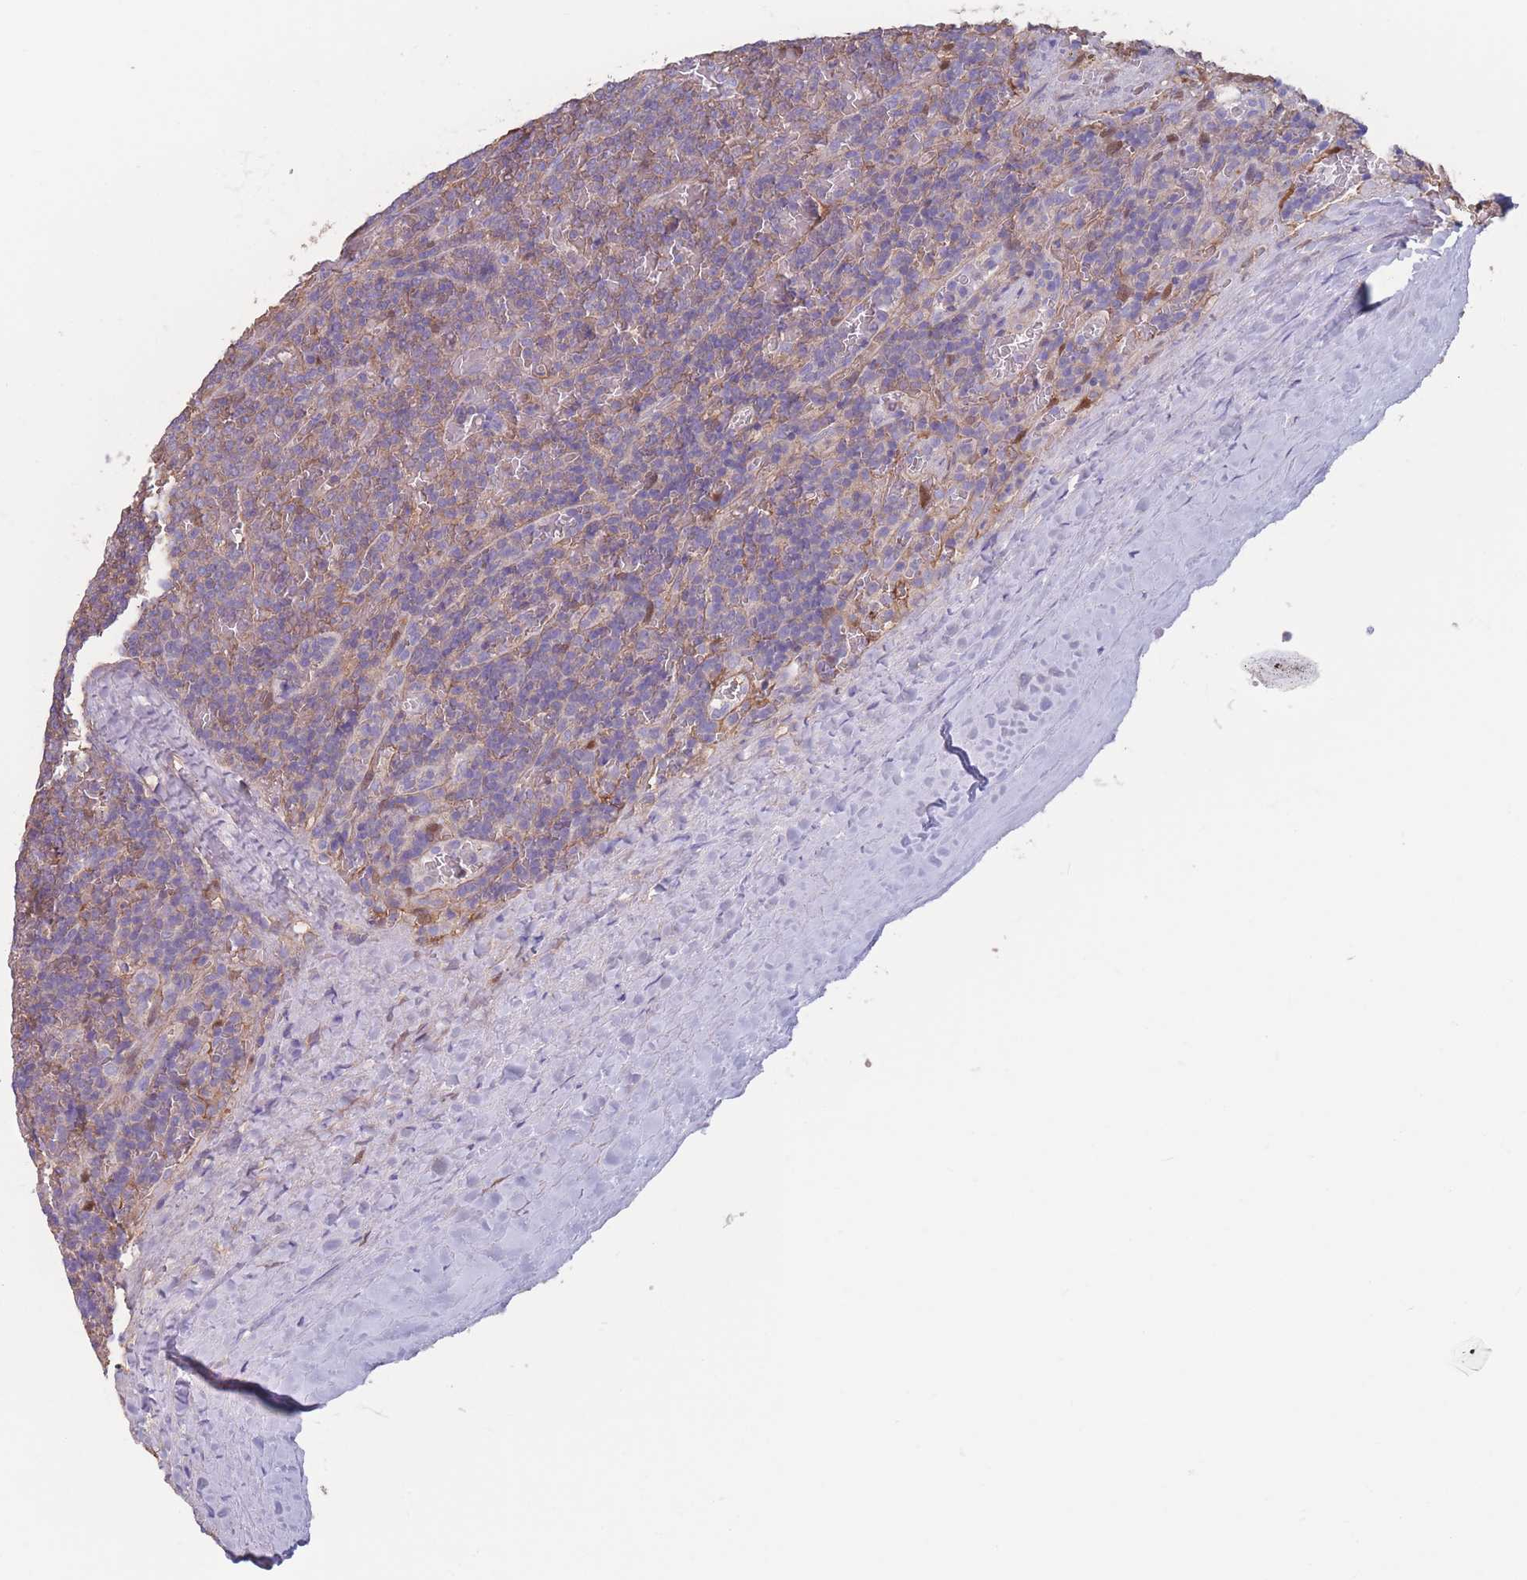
{"staining": {"intensity": "moderate", "quantity": "25%-75%", "location": "cytoplasmic/membranous"}, "tissue": "lymphoma", "cell_type": "Tumor cells", "image_type": "cancer", "snomed": [{"axis": "morphology", "description": "Malignant lymphoma, non-Hodgkin's type, Low grade"}, {"axis": "topography", "description": "Spleen"}], "caption": "IHC histopathology image of human low-grade malignant lymphoma, non-Hodgkin's type stained for a protein (brown), which shows medium levels of moderate cytoplasmic/membranous positivity in about 25%-75% of tumor cells.", "gene": "ADH1A", "patient": {"sex": "female", "age": 19}}